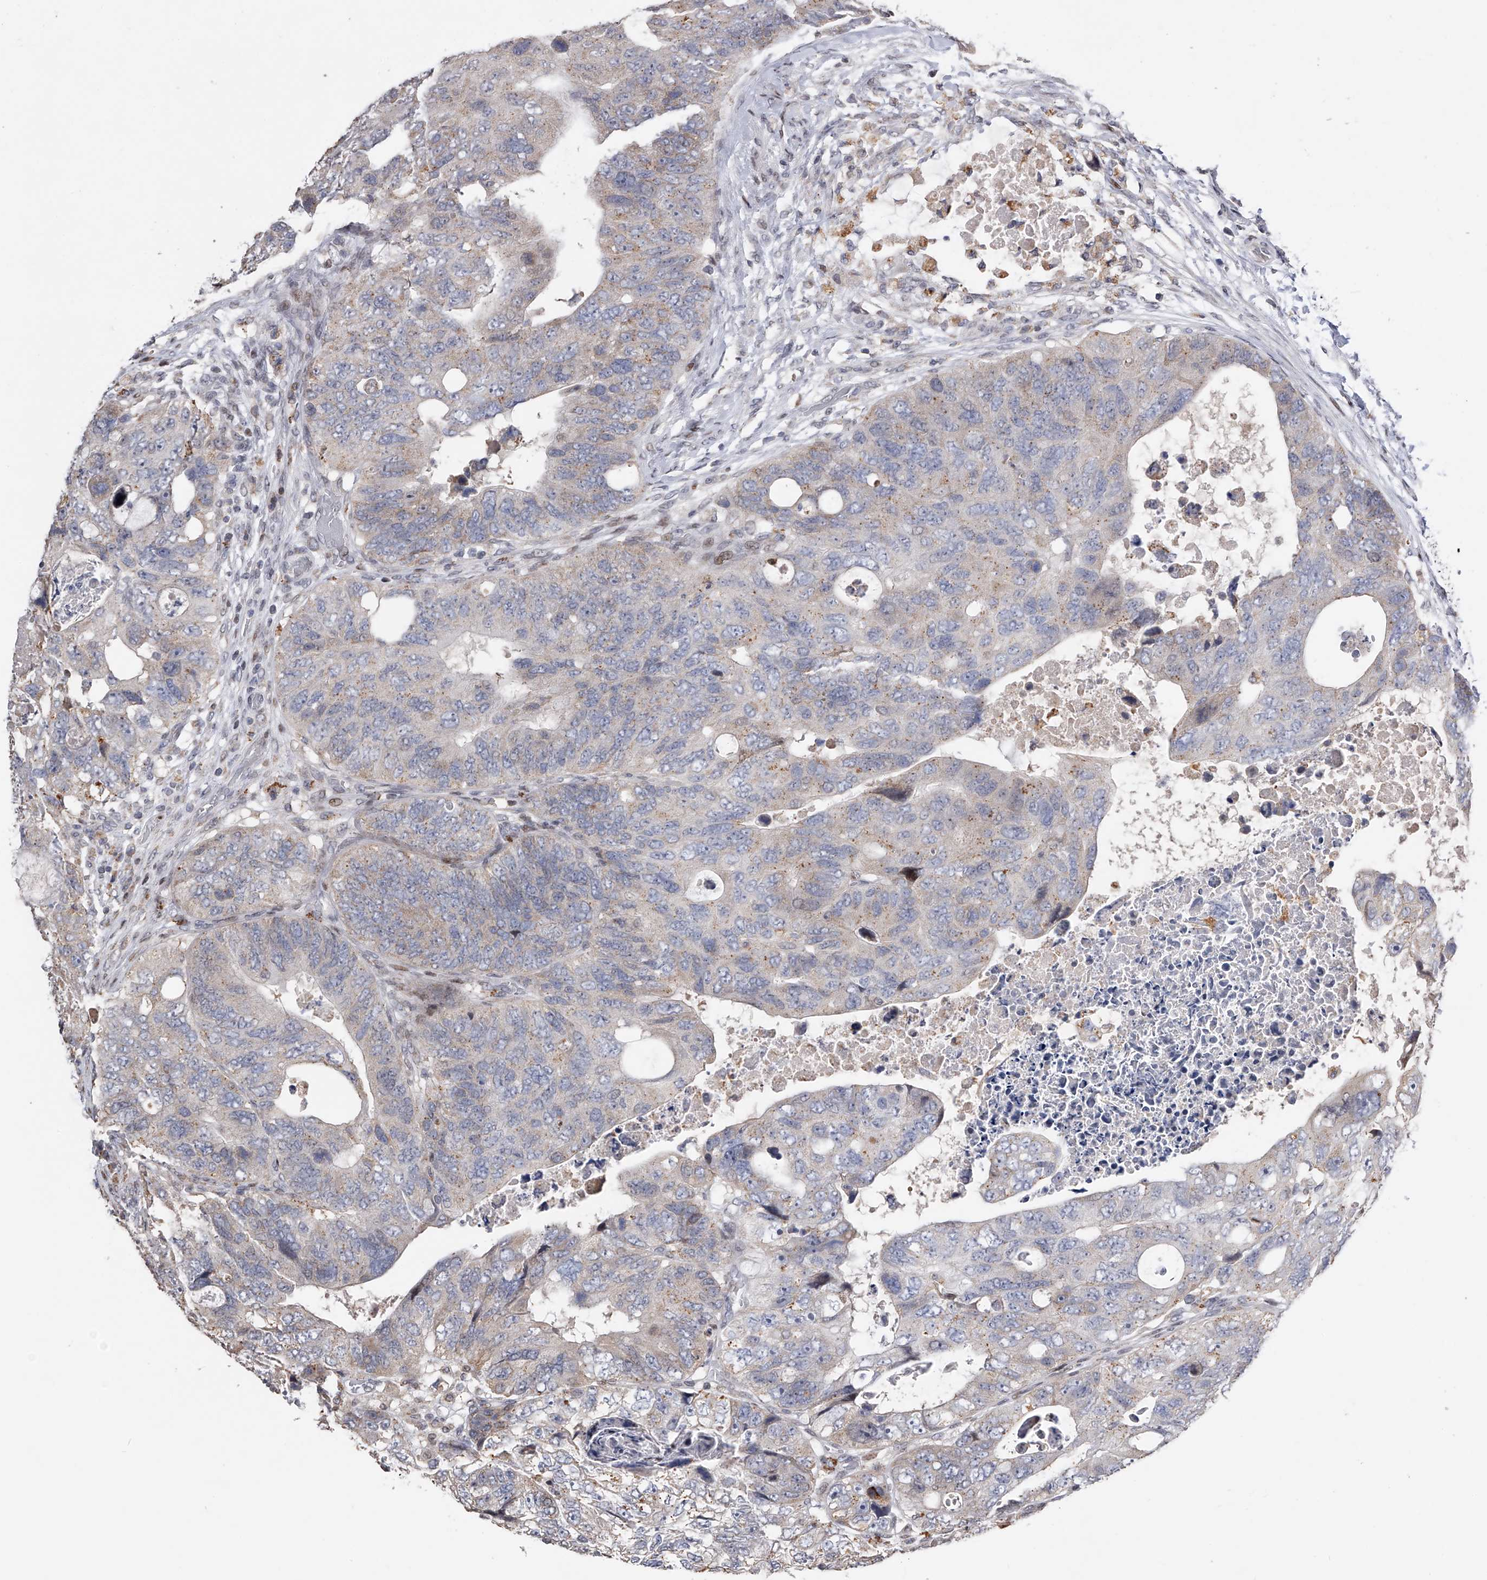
{"staining": {"intensity": "negative", "quantity": "none", "location": "none"}, "tissue": "colorectal cancer", "cell_type": "Tumor cells", "image_type": "cancer", "snomed": [{"axis": "morphology", "description": "Adenocarcinoma, NOS"}, {"axis": "topography", "description": "Rectum"}], "caption": "IHC histopathology image of neoplastic tissue: colorectal adenocarcinoma stained with DAB displays no significant protein expression in tumor cells.", "gene": "RWDD2A", "patient": {"sex": "male", "age": 59}}